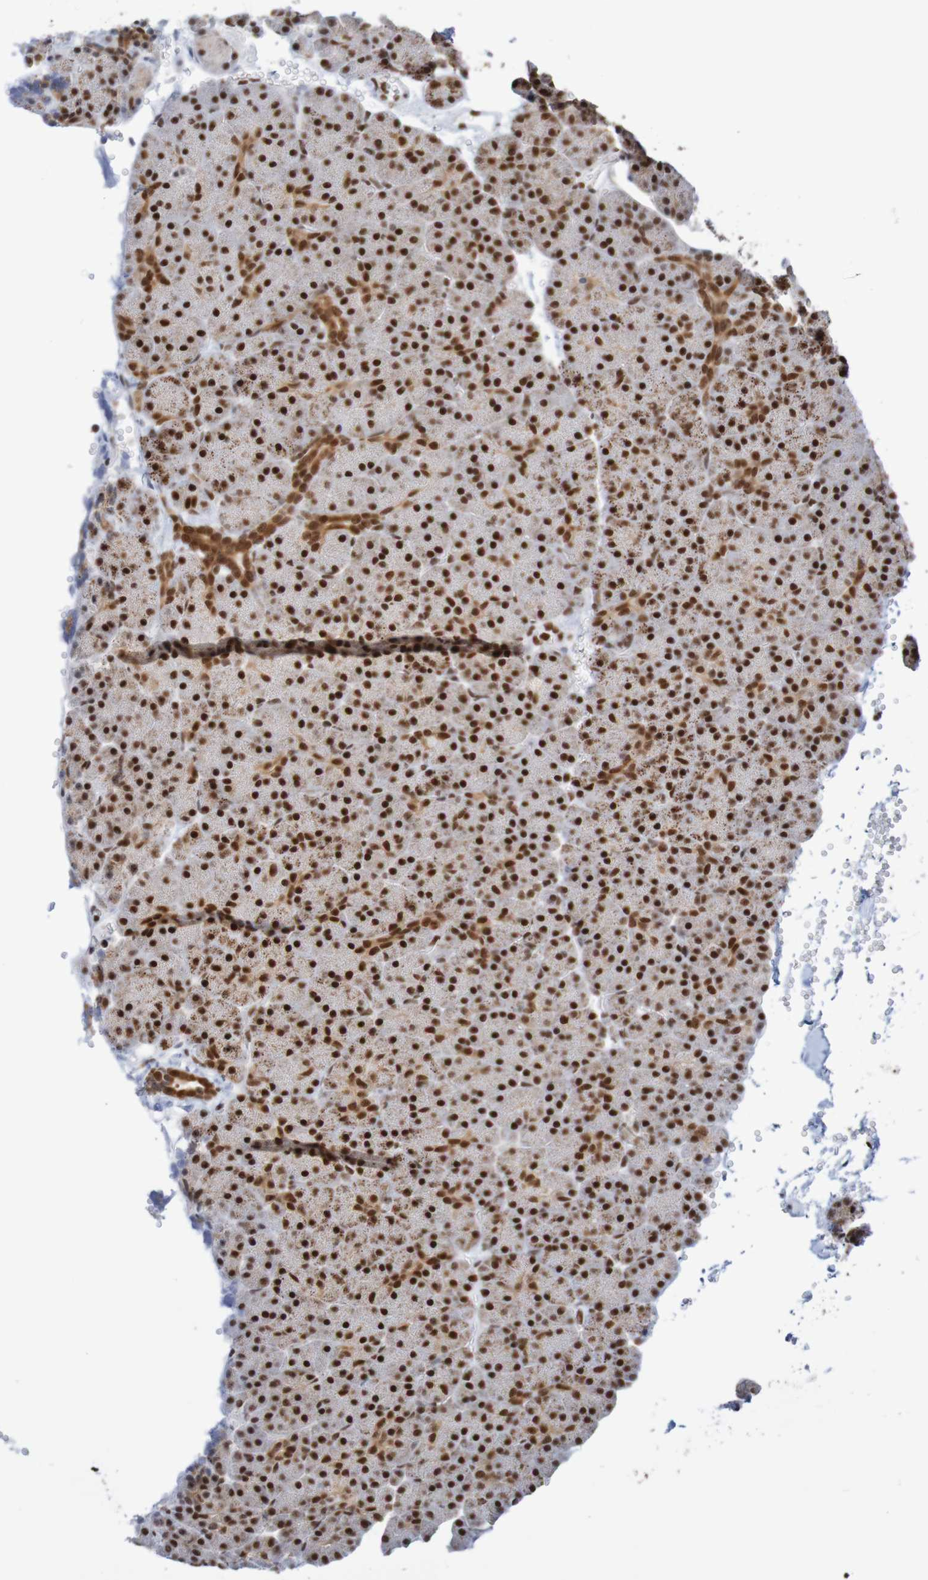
{"staining": {"intensity": "strong", "quantity": ">75%", "location": "nuclear"}, "tissue": "pancreas", "cell_type": "Exocrine glandular cells", "image_type": "normal", "snomed": [{"axis": "morphology", "description": "Normal tissue, NOS"}, {"axis": "topography", "description": "Pancreas"}], "caption": "A photomicrograph of human pancreas stained for a protein demonstrates strong nuclear brown staining in exocrine glandular cells. (DAB (3,3'-diaminobenzidine) IHC, brown staining for protein, blue staining for nuclei).", "gene": "THRAP3", "patient": {"sex": "female", "age": 35}}